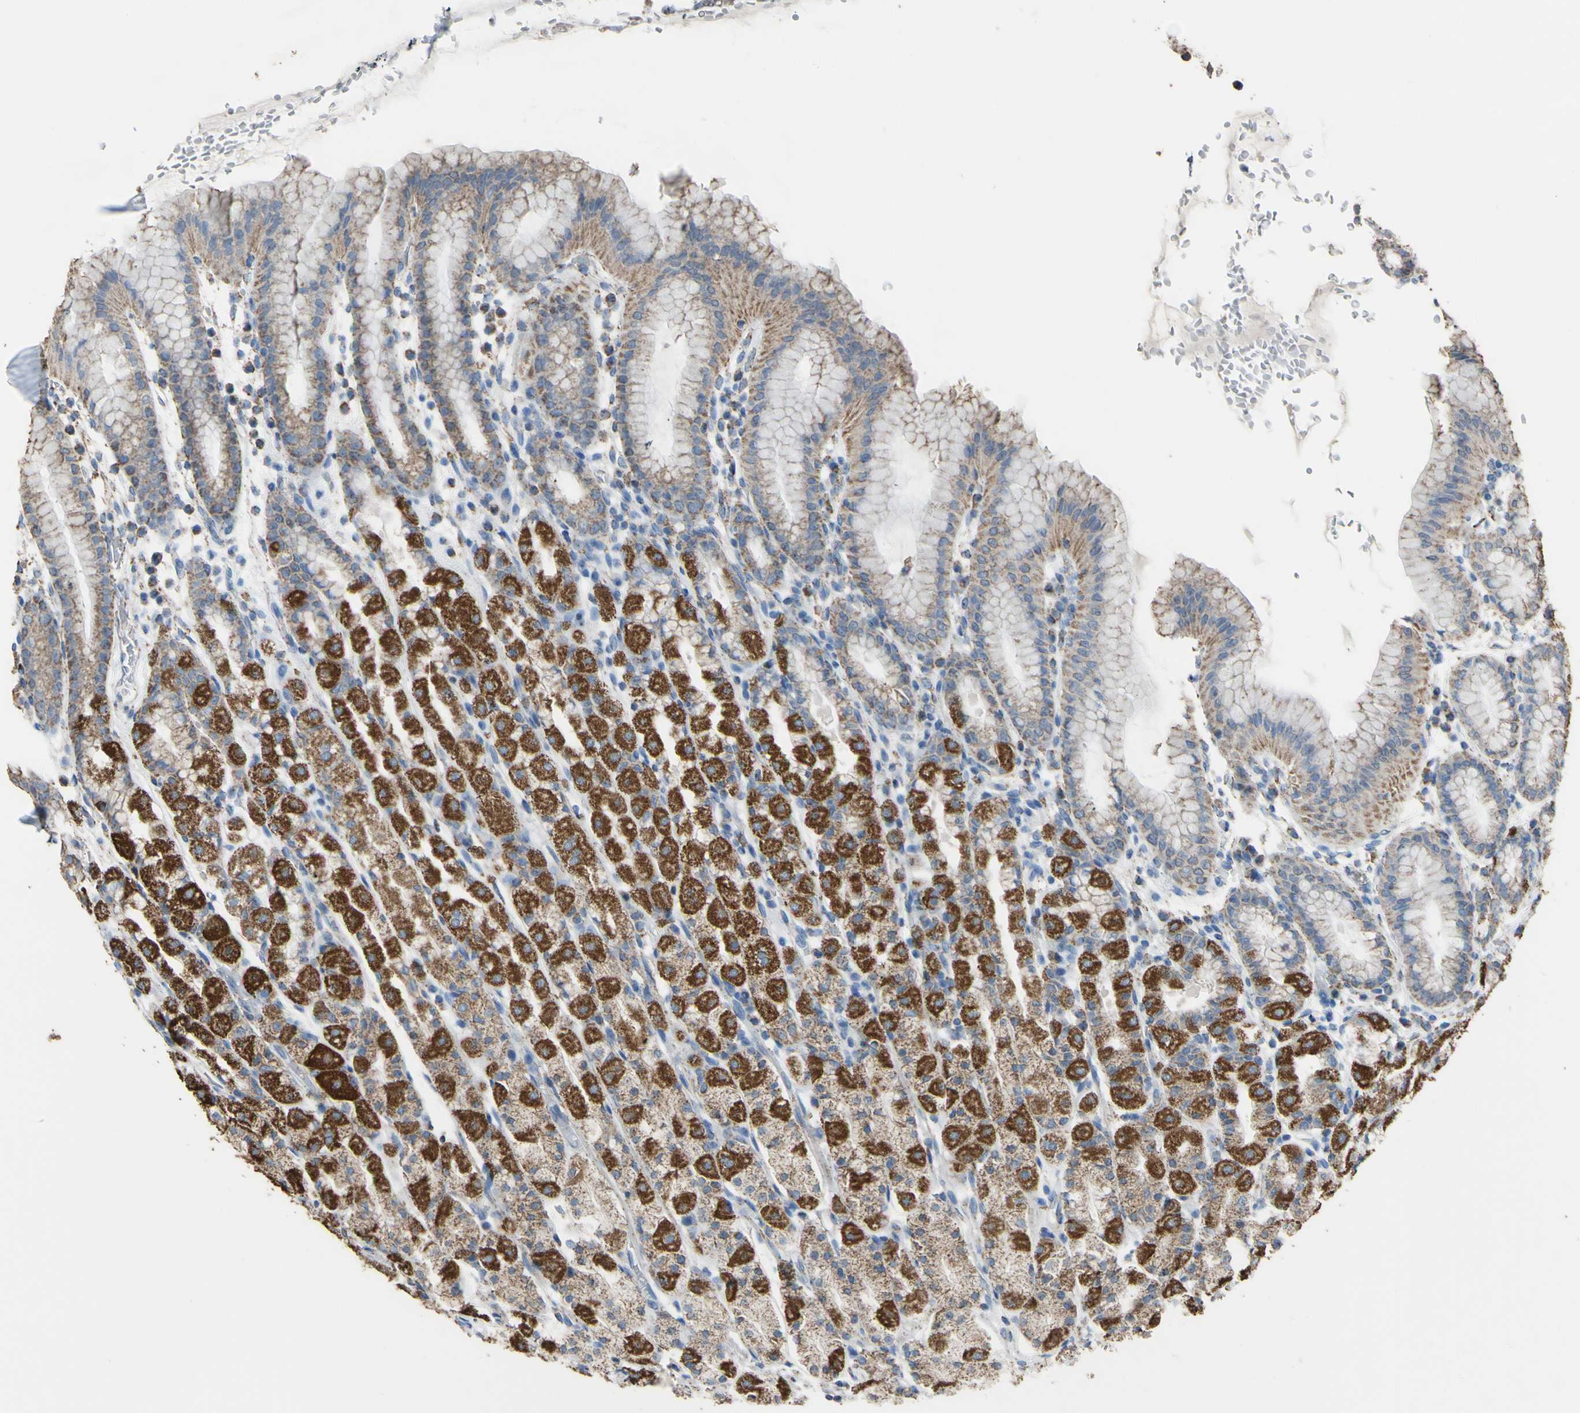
{"staining": {"intensity": "moderate", "quantity": ">75%", "location": "cytoplasmic/membranous"}, "tissue": "stomach", "cell_type": "Glandular cells", "image_type": "normal", "snomed": [{"axis": "morphology", "description": "Normal tissue, NOS"}, {"axis": "topography", "description": "Stomach, upper"}], "caption": "Protein staining displays moderate cytoplasmic/membranous expression in about >75% of glandular cells in unremarkable stomach. (Brightfield microscopy of DAB IHC at high magnification).", "gene": "CMKLR2", "patient": {"sex": "male", "age": 68}}